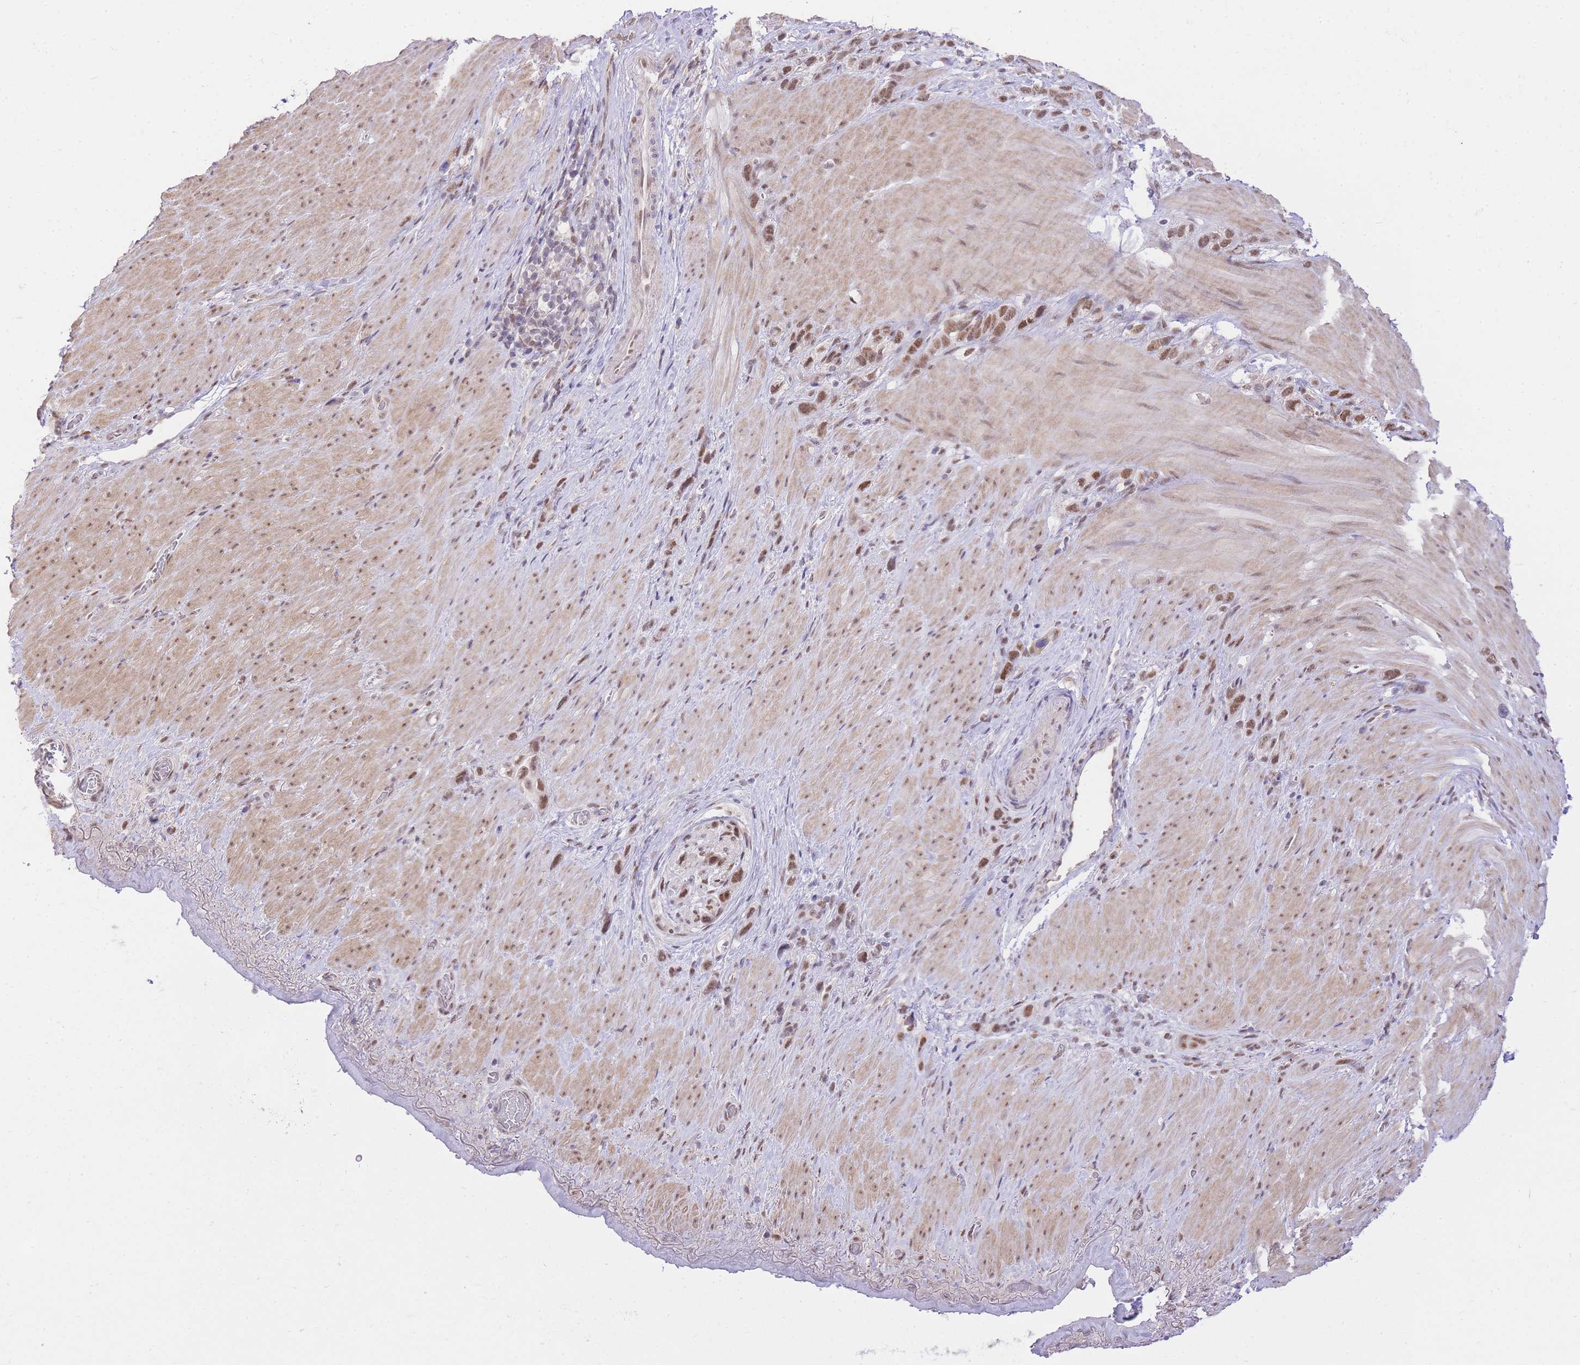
{"staining": {"intensity": "moderate", "quantity": ">75%", "location": "nuclear"}, "tissue": "stomach cancer", "cell_type": "Tumor cells", "image_type": "cancer", "snomed": [{"axis": "morphology", "description": "Adenocarcinoma, NOS"}, {"axis": "topography", "description": "Stomach"}], "caption": "This image demonstrates IHC staining of human adenocarcinoma (stomach), with medium moderate nuclear positivity in about >75% of tumor cells.", "gene": "UBXN7", "patient": {"sex": "female", "age": 65}}